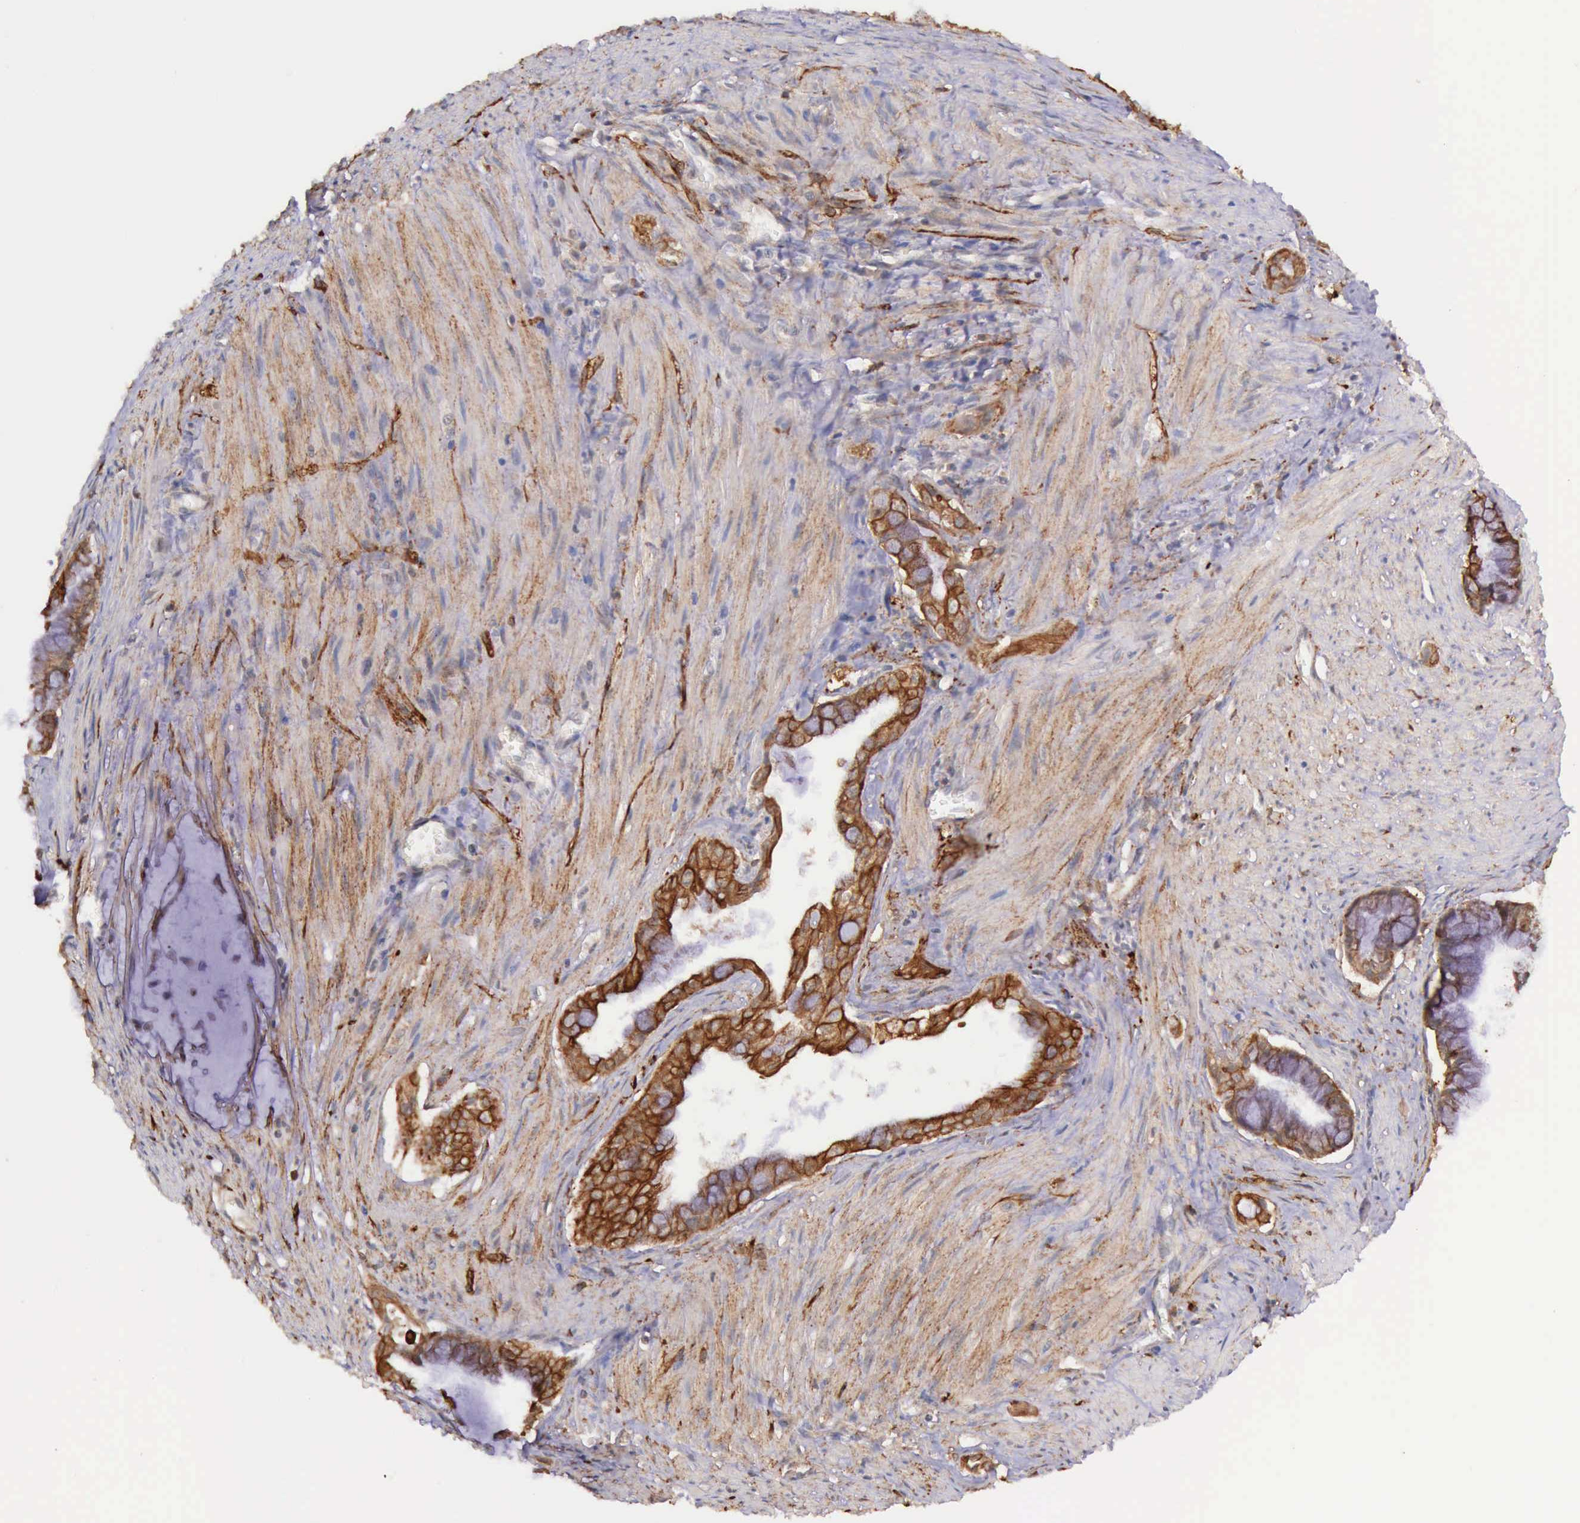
{"staining": {"intensity": "strong", "quantity": ">75%", "location": "cytoplasmic/membranous"}, "tissue": "pancreatic cancer", "cell_type": "Tumor cells", "image_type": "cancer", "snomed": [{"axis": "morphology", "description": "Adenocarcinoma, NOS"}, {"axis": "topography", "description": "Pancreas"}], "caption": "Immunohistochemistry (IHC) (DAB) staining of human pancreatic cancer (adenocarcinoma) demonstrates strong cytoplasmic/membranous protein staining in about >75% of tumor cells.", "gene": "PRICKLE3", "patient": {"sex": "male", "age": 59}}